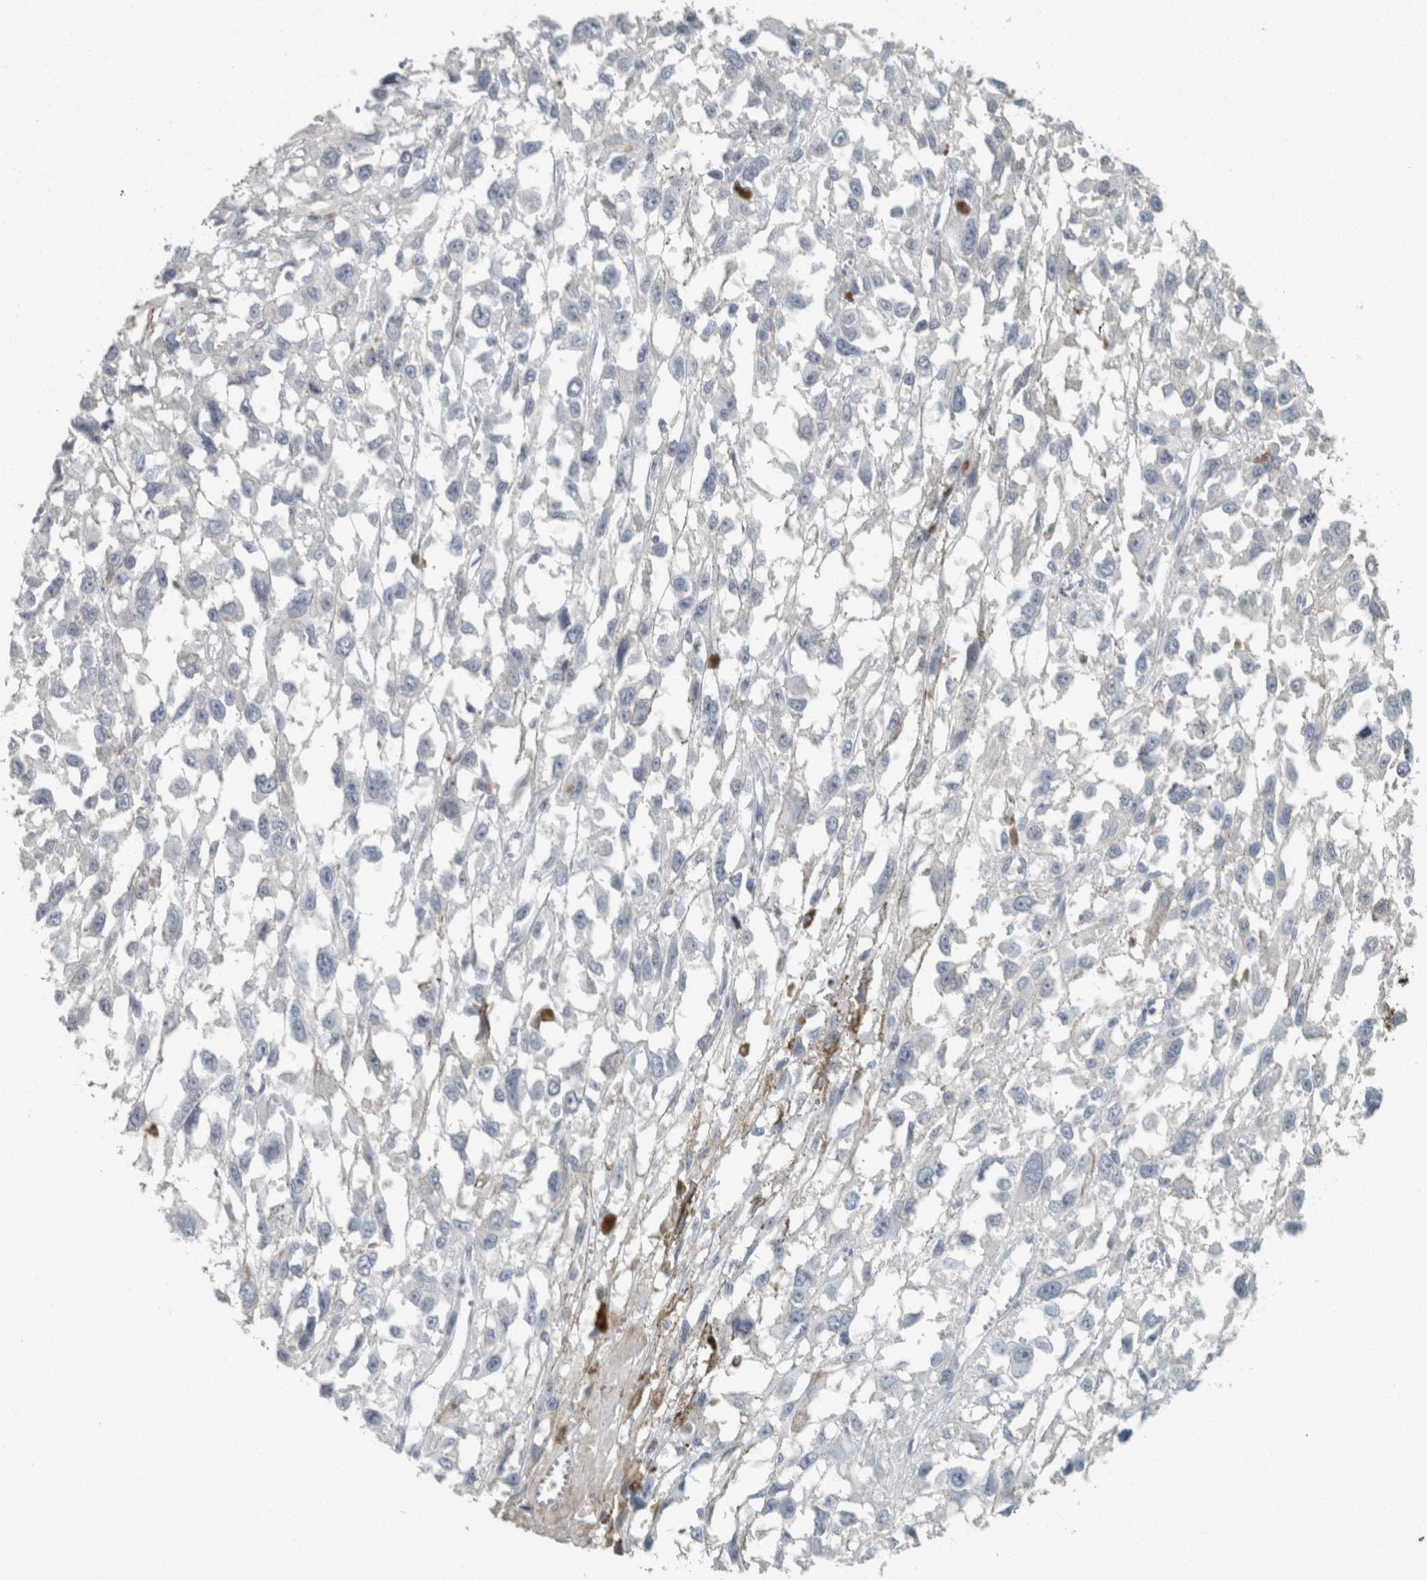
{"staining": {"intensity": "negative", "quantity": "none", "location": "none"}, "tissue": "melanoma", "cell_type": "Tumor cells", "image_type": "cancer", "snomed": [{"axis": "morphology", "description": "Malignant melanoma, Metastatic site"}, {"axis": "topography", "description": "Lymph node"}], "caption": "This is a photomicrograph of immunohistochemistry (IHC) staining of melanoma, which shows no expression in tumor cells. (Brightfield microscopy of DAB IHC at high magnification).", "gene": "CHL1", "patient": {"sex": "male", "age": 59}}